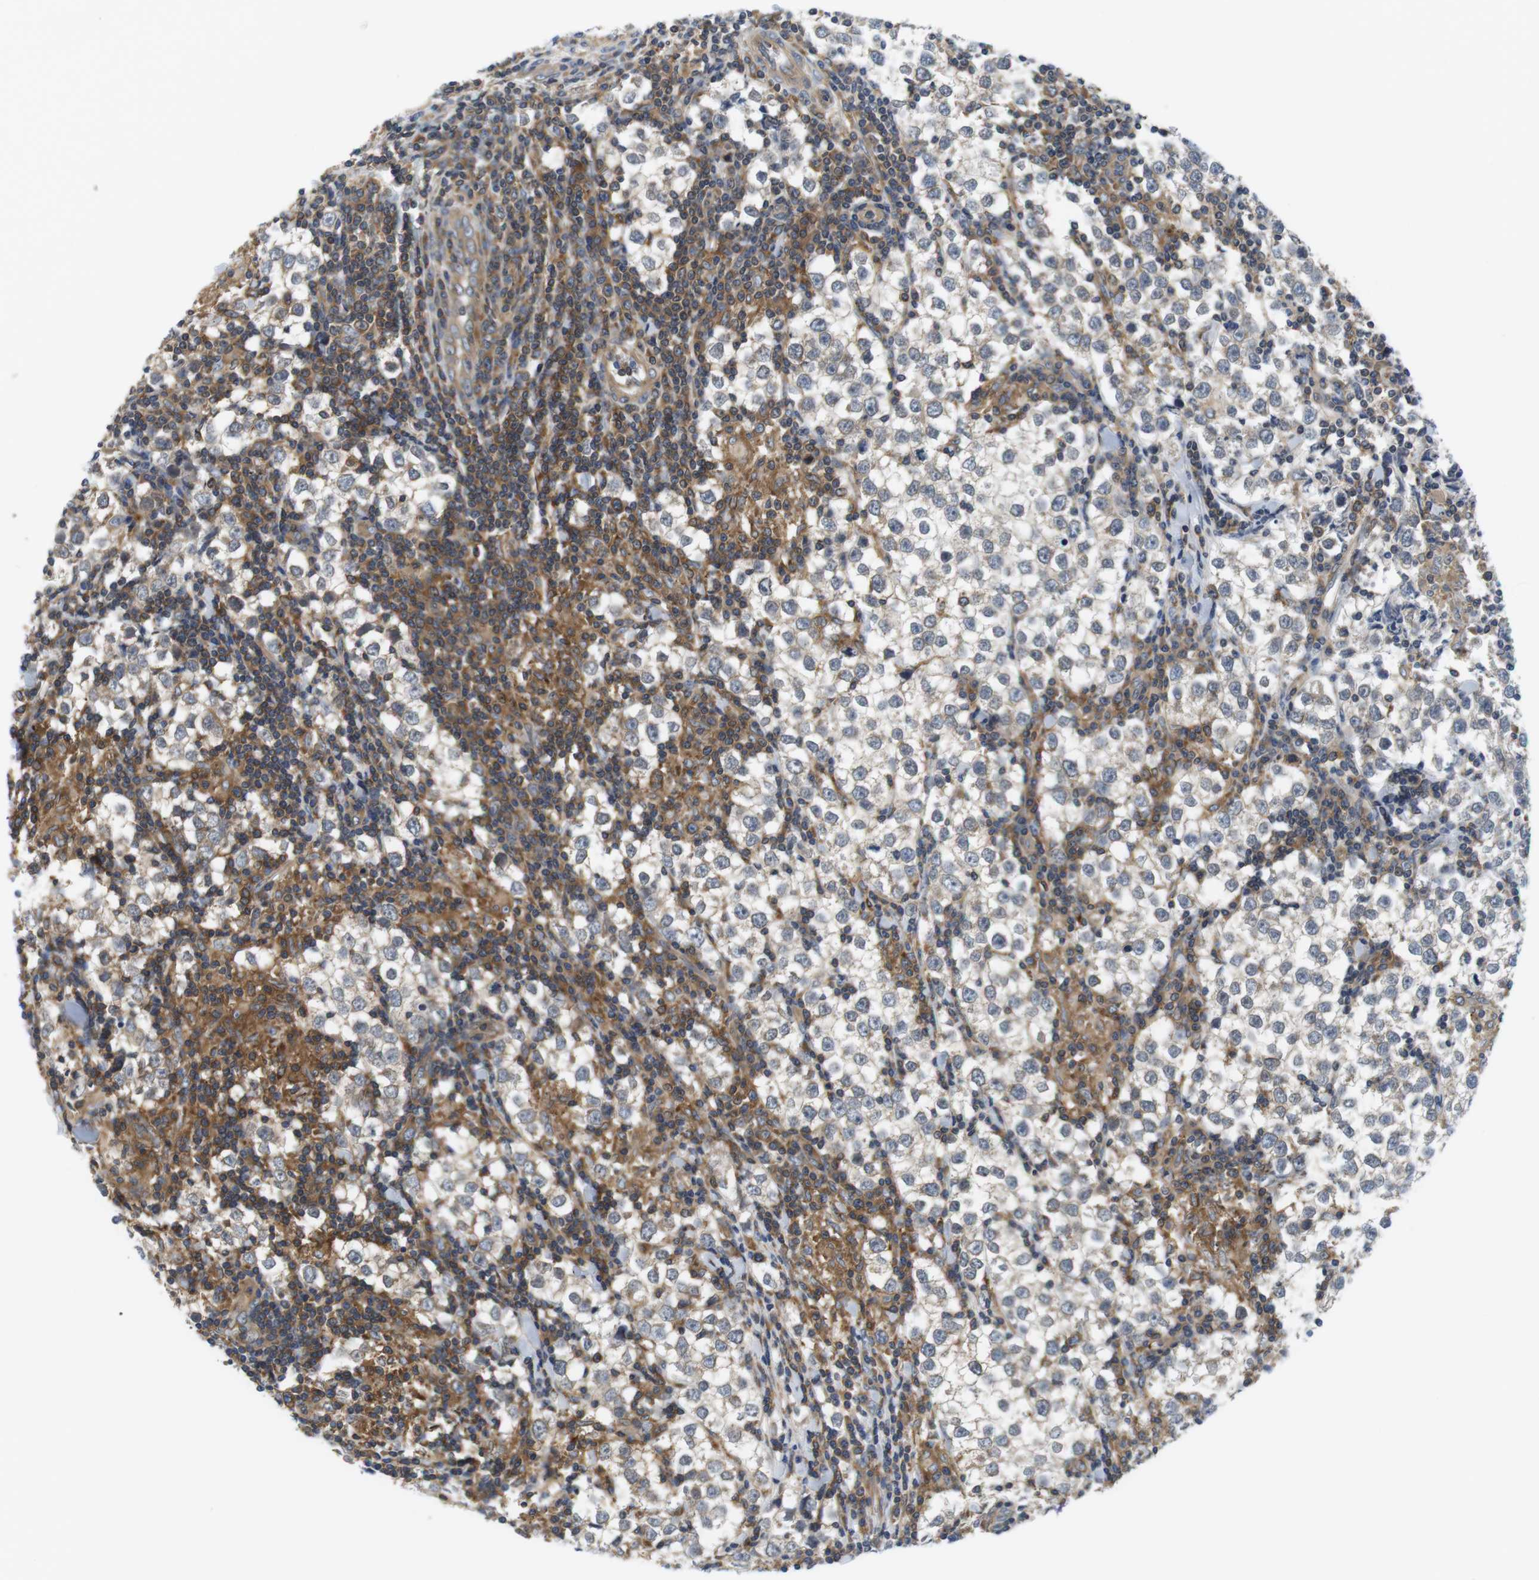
{"staining": {"intensity": "negative", "quantity": "none", "location": "none"}, "tissue": "testis cancer", "cell_type": "Tumor cells", "image_type": "cancer", "snomed": [{"axis": "morphology", "description": "Seminoma, NOS"}, {"axis": "morphology", "description": "Carcinoma, Embryonal, NOS"}, {"axis": "topography", "description": "Testis"}], "caption": "DAB immunohistochemical staining of human testis cancer (seminoma) shows no significant expression in tumor cells.", "gene": "HERPUD2", "patient": {"sex": "male", "age": 36}}